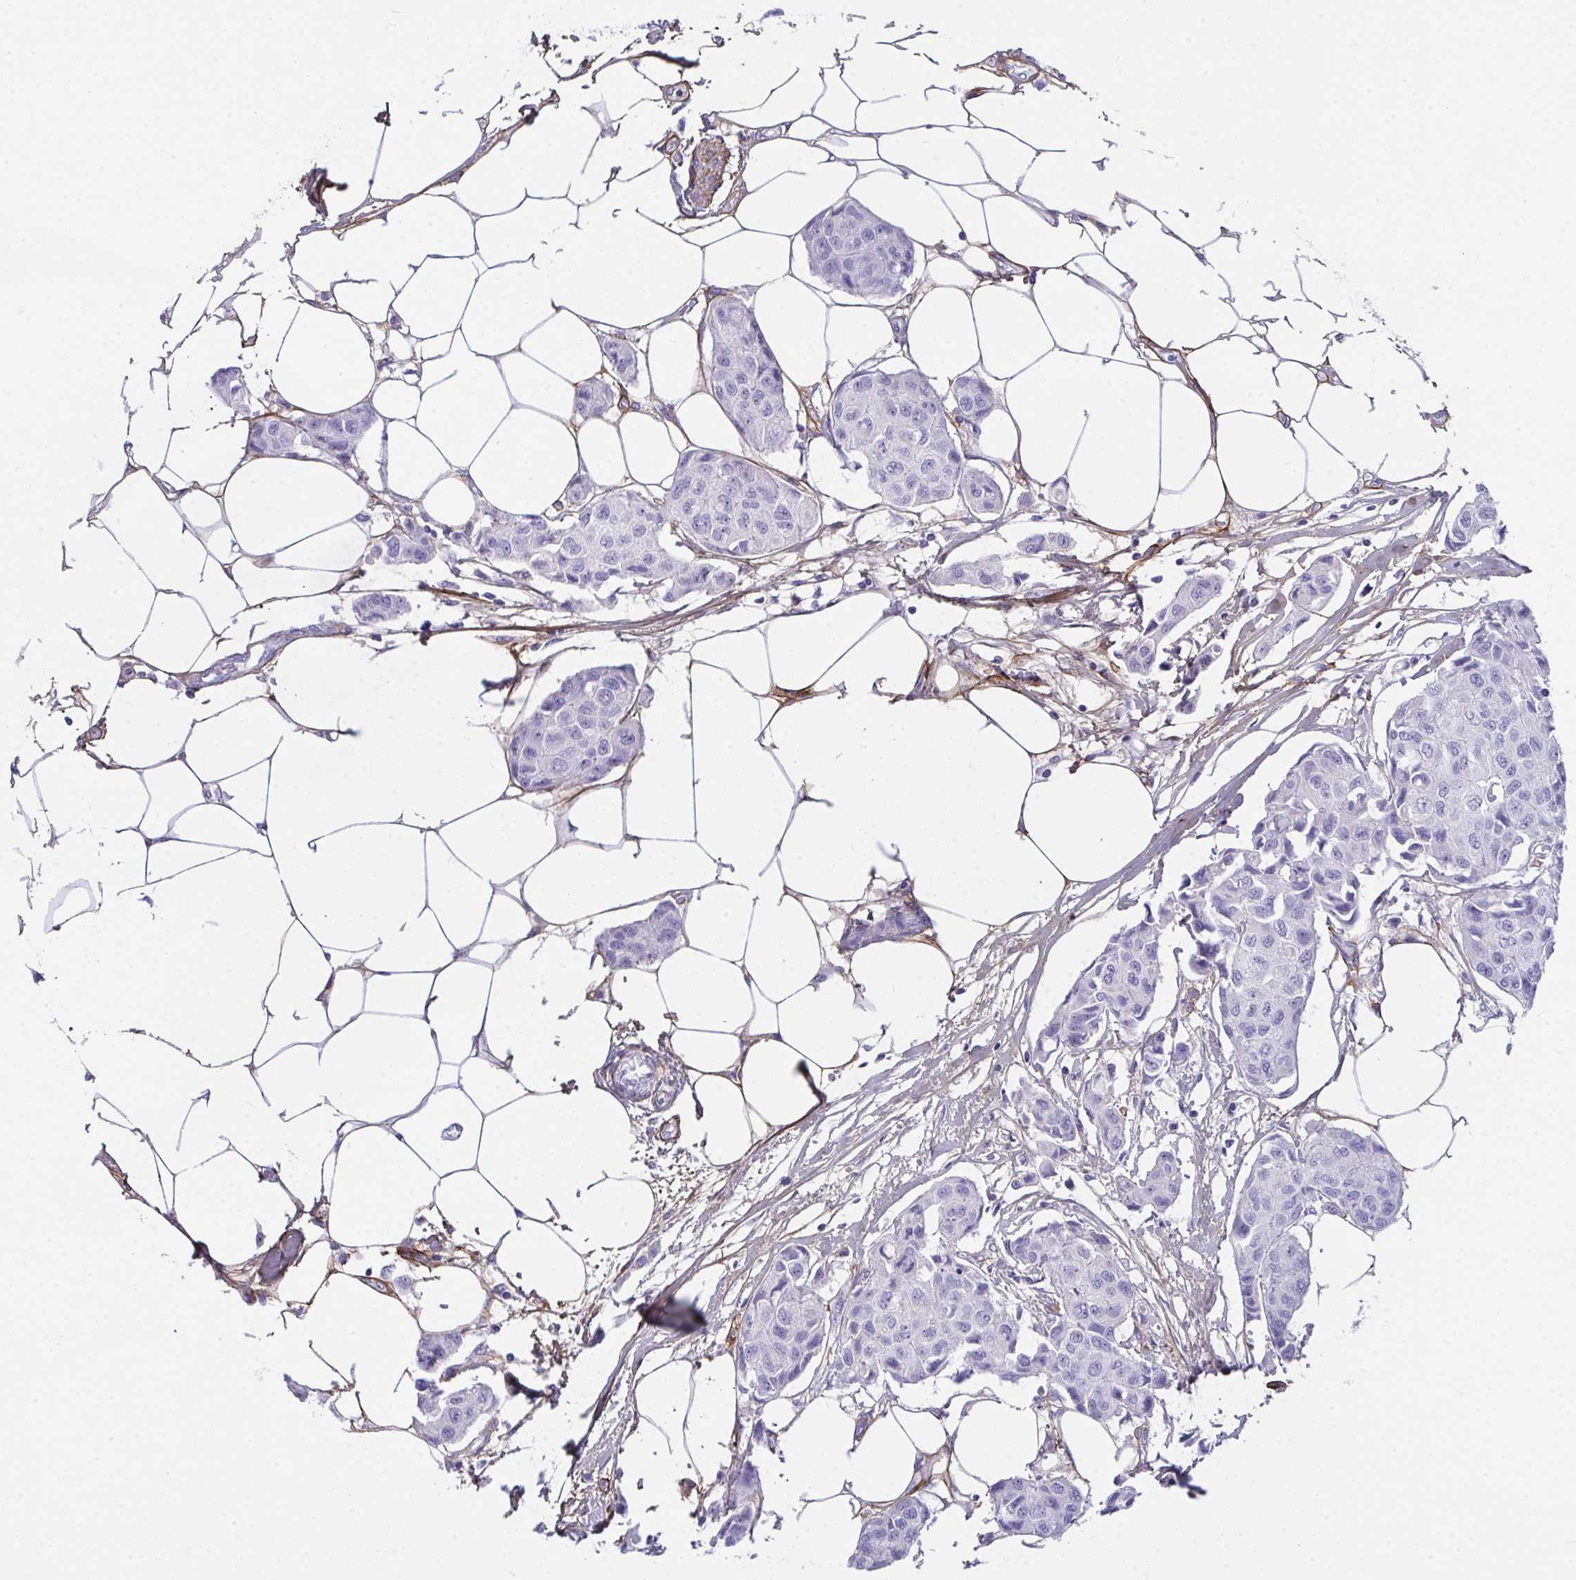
{"staining": {"intensity": "negative", "quantity": "none", "location": "none"}, "tissue": "breast cancer", "cell_type": "Tumor cells", "image_type": "cancer", "snomed": [{"axis": "morphology", "description": "Duct carcinoma"}, {"axis": "topography", "description": "Breast"}, {"axis": "topography", "description": "Lymph node"}], "caption": "Histopathology image shows no significant protein positivity in tumor cells of breast cancer. (DAB immunohistochemistry, high magnification).", "gene": "LHFPL6", "patient": {"sex": "female", "age": 80}}